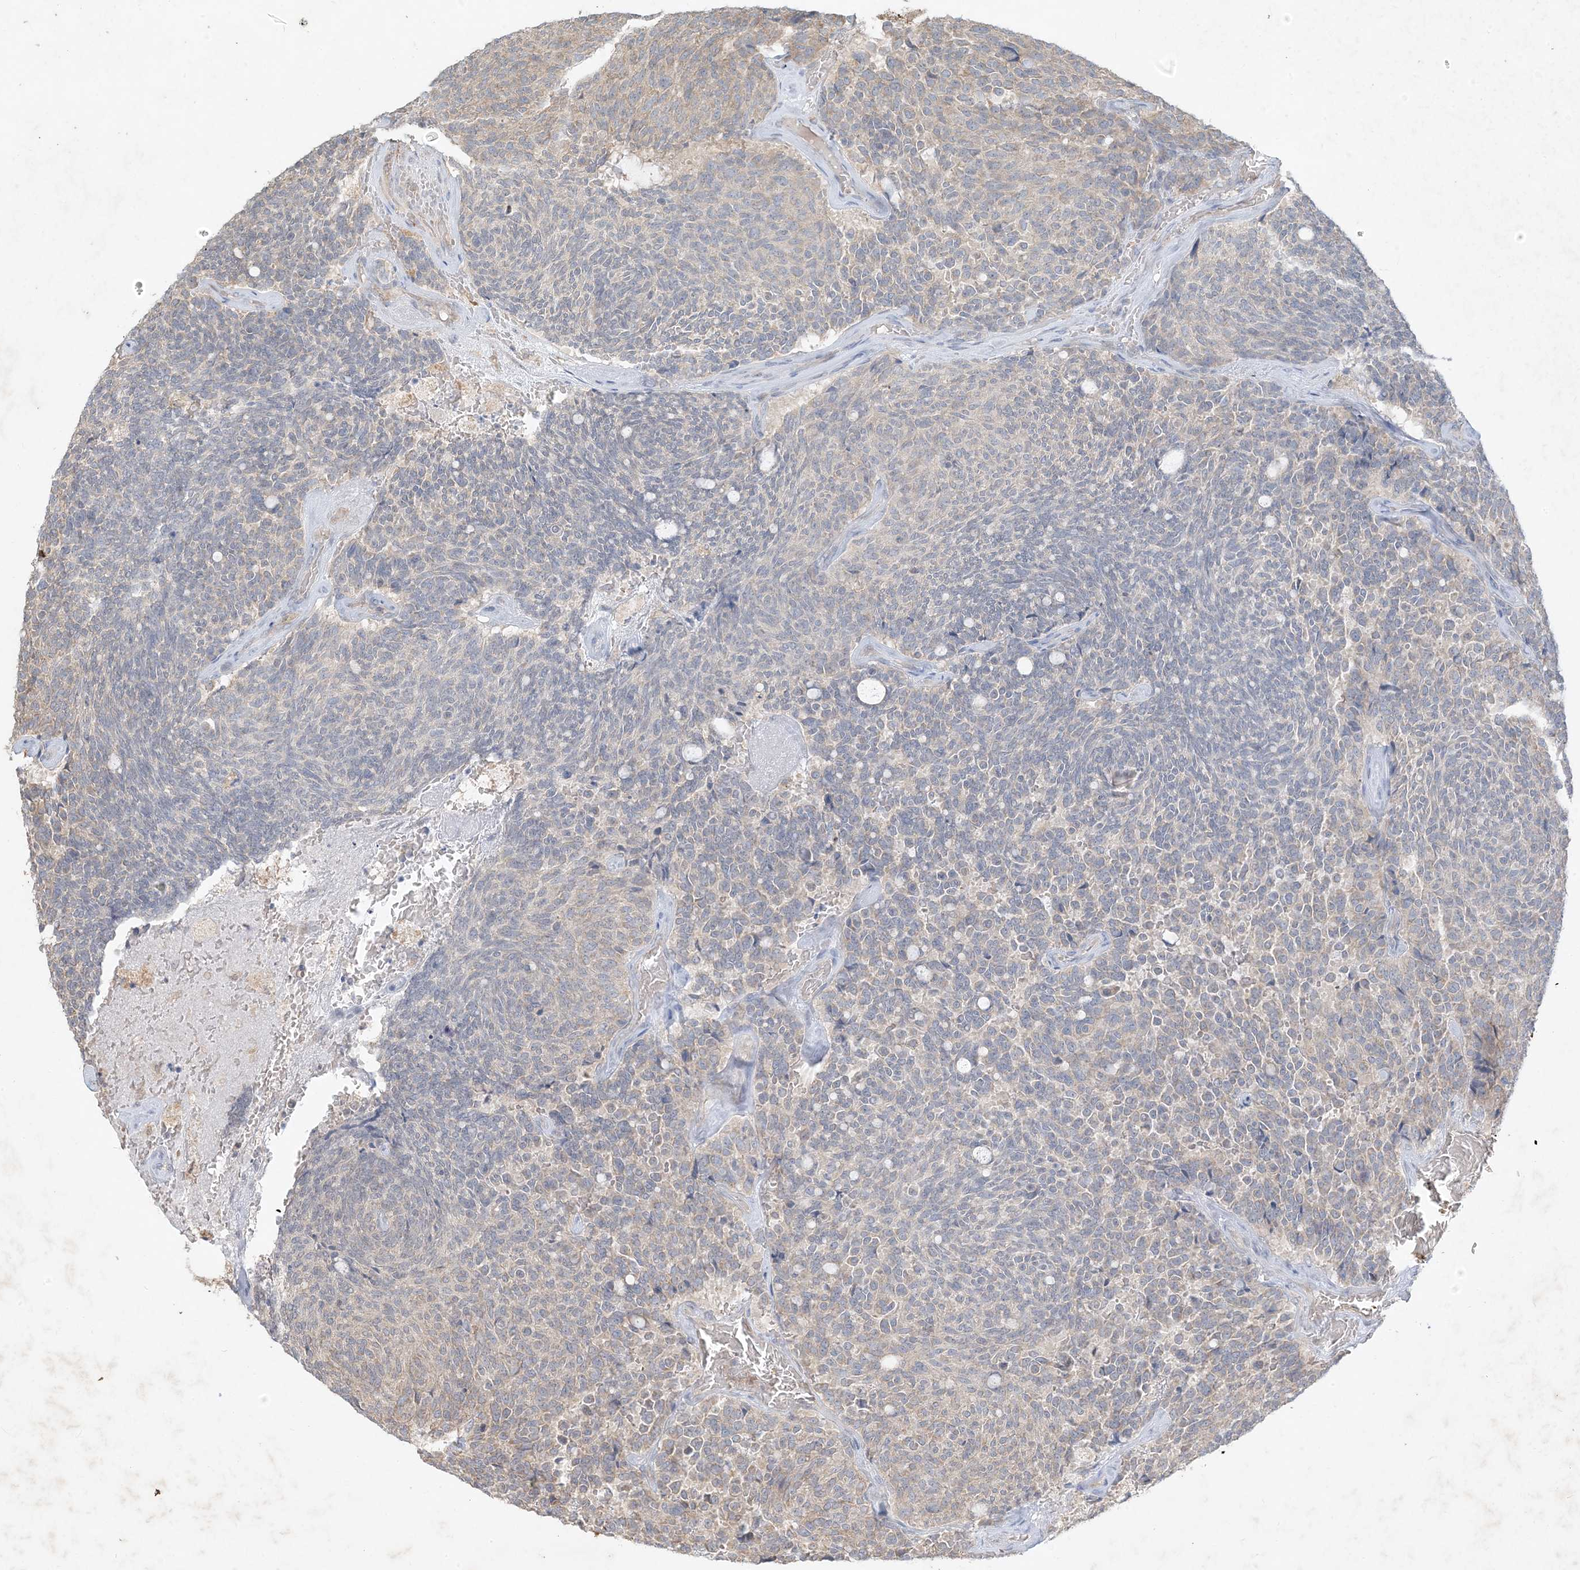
{"staining": {"intensity": "weak", "quantity": "25%-75%", "location": "cytoplasmic/membranous"}, "tissue": "carcinoid", "cell_type": "Tumor cells", "image_type": "cancer", "snomed": [{"axis": "morphology", "description": "Carcinoid, malignant, NOS"}, {"axis": "topography", "description": "Pancreas"}], "caption": "About 25%-75% of tumor cells in malignant carcinoid reveal weak cytoplasmic/membranous protein expression as visualized by brown immunohistochemical staining.", "gene": "MCOLN1", "patient": {"sex": "female", "age": 54}}